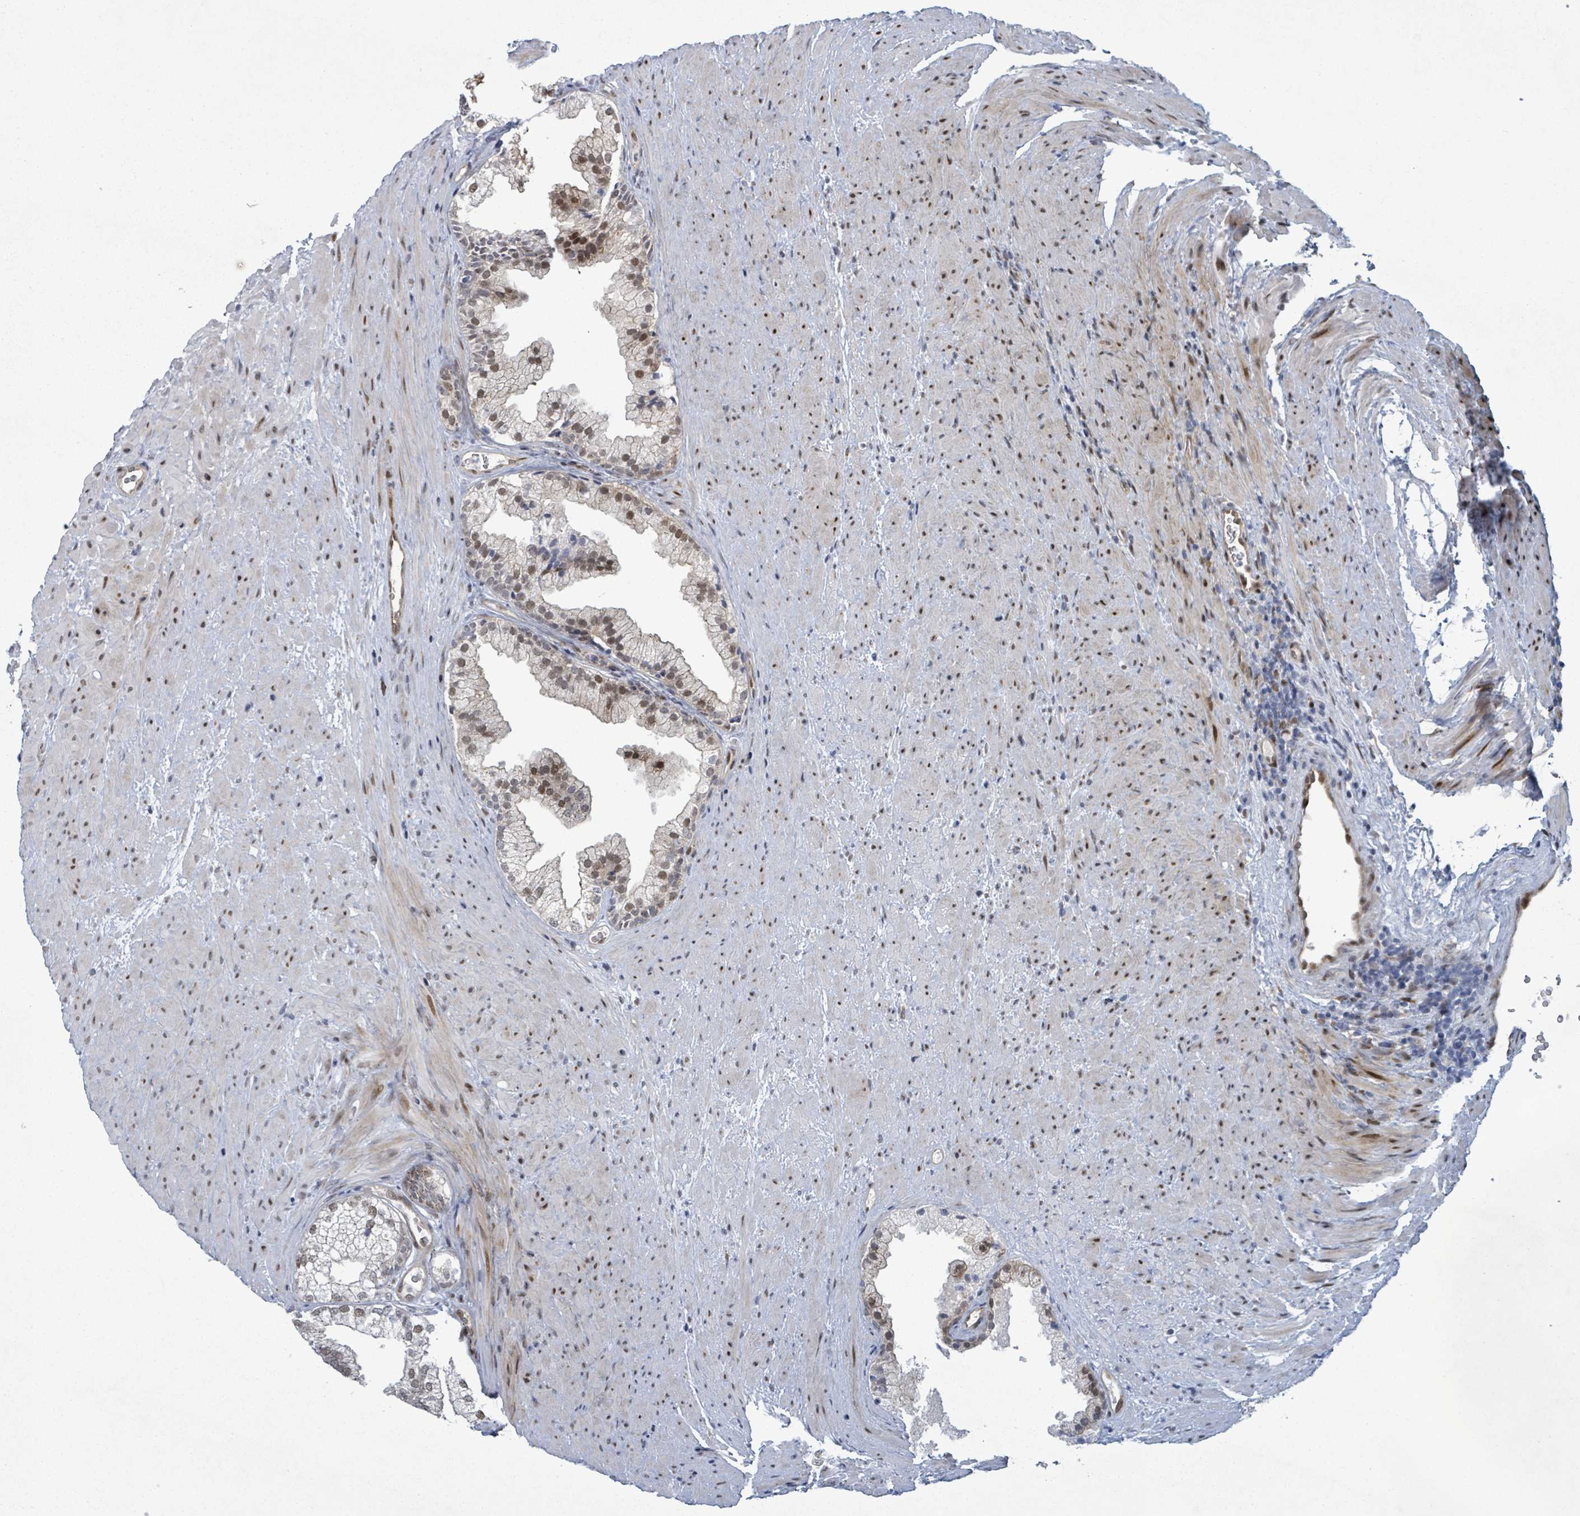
{"staining": {"intensity": "moderate", "quantity": "25%-75%", "location": "nuclear"}, "tissue": "prostate", "cell_type": "Glandular cells", "image_type": "normal", "snomed": [{"axis": "morphology", "description": "Normal tissue, NOS"}, {"axis": "topography", "description": "Prostate"}], "caption": "Immunohistochemical staining of unremarkable human prostate displays moderate nuclear protein expression in about 25%-75% of glandular cells. The staining was performed using DAB, with brown indicating positive protein expression. Nuclei are stained blue with hematoxylin.", "gene": "TUSC1", "patient": {"sex": "male", "age": 76}}